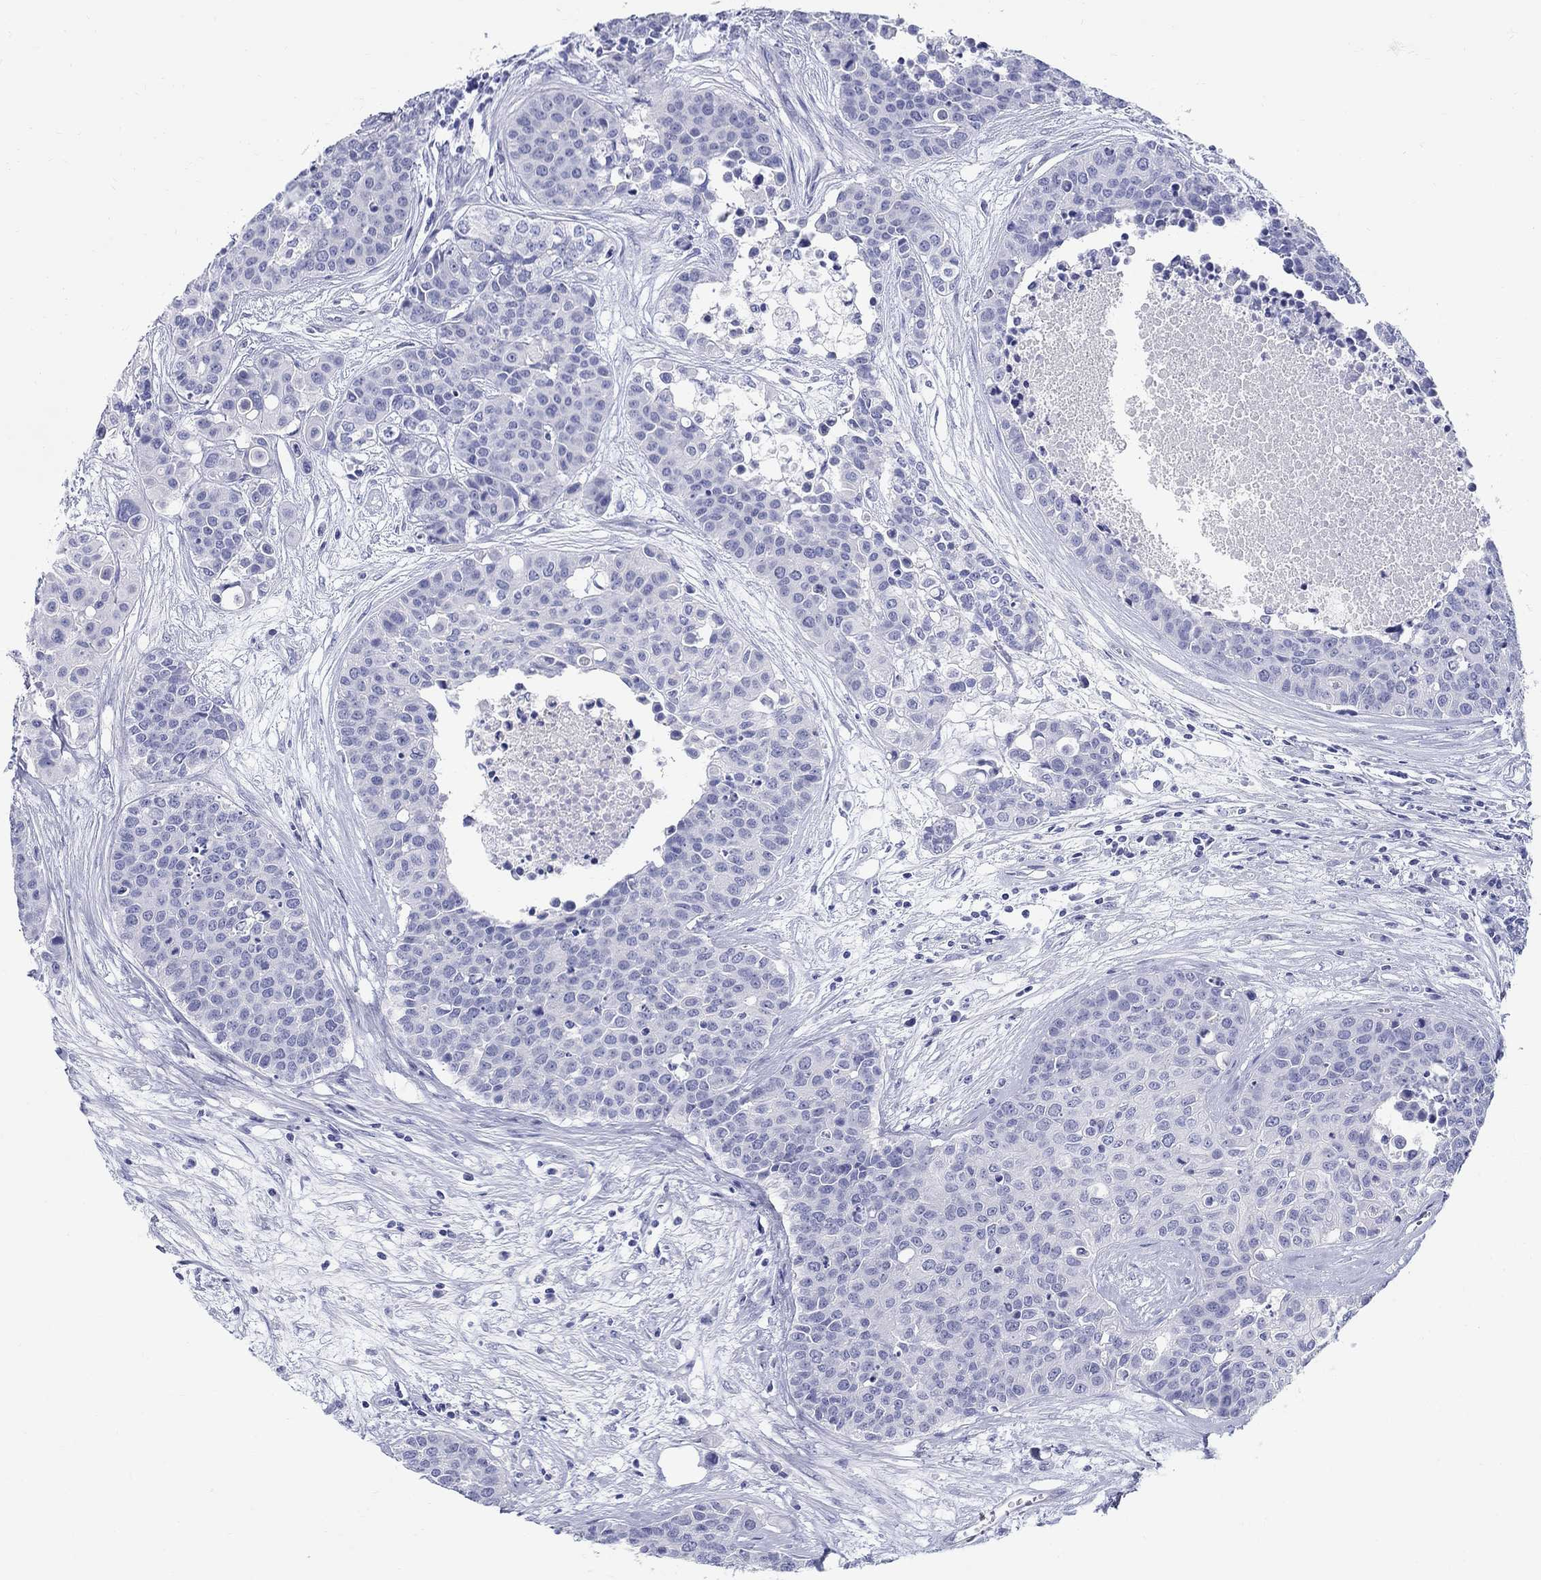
{"staining": {"intensity": "negative", "quantity": "none", "location": "none"}, "tissue": "carcinoid", "cell_type": "Tumor cells", "image_type": "cancer", "snomed": [{"axis": "morphology", "description": "Carcinoid, malignant, NOS"}, {"axis": "topography", "description": "Colon"}], "caption": "Tumor cells are negative for protein expression in human malignant carcinoid.", "gene": "LAMP5", "patient": {"sex": "male", "age": 81}}